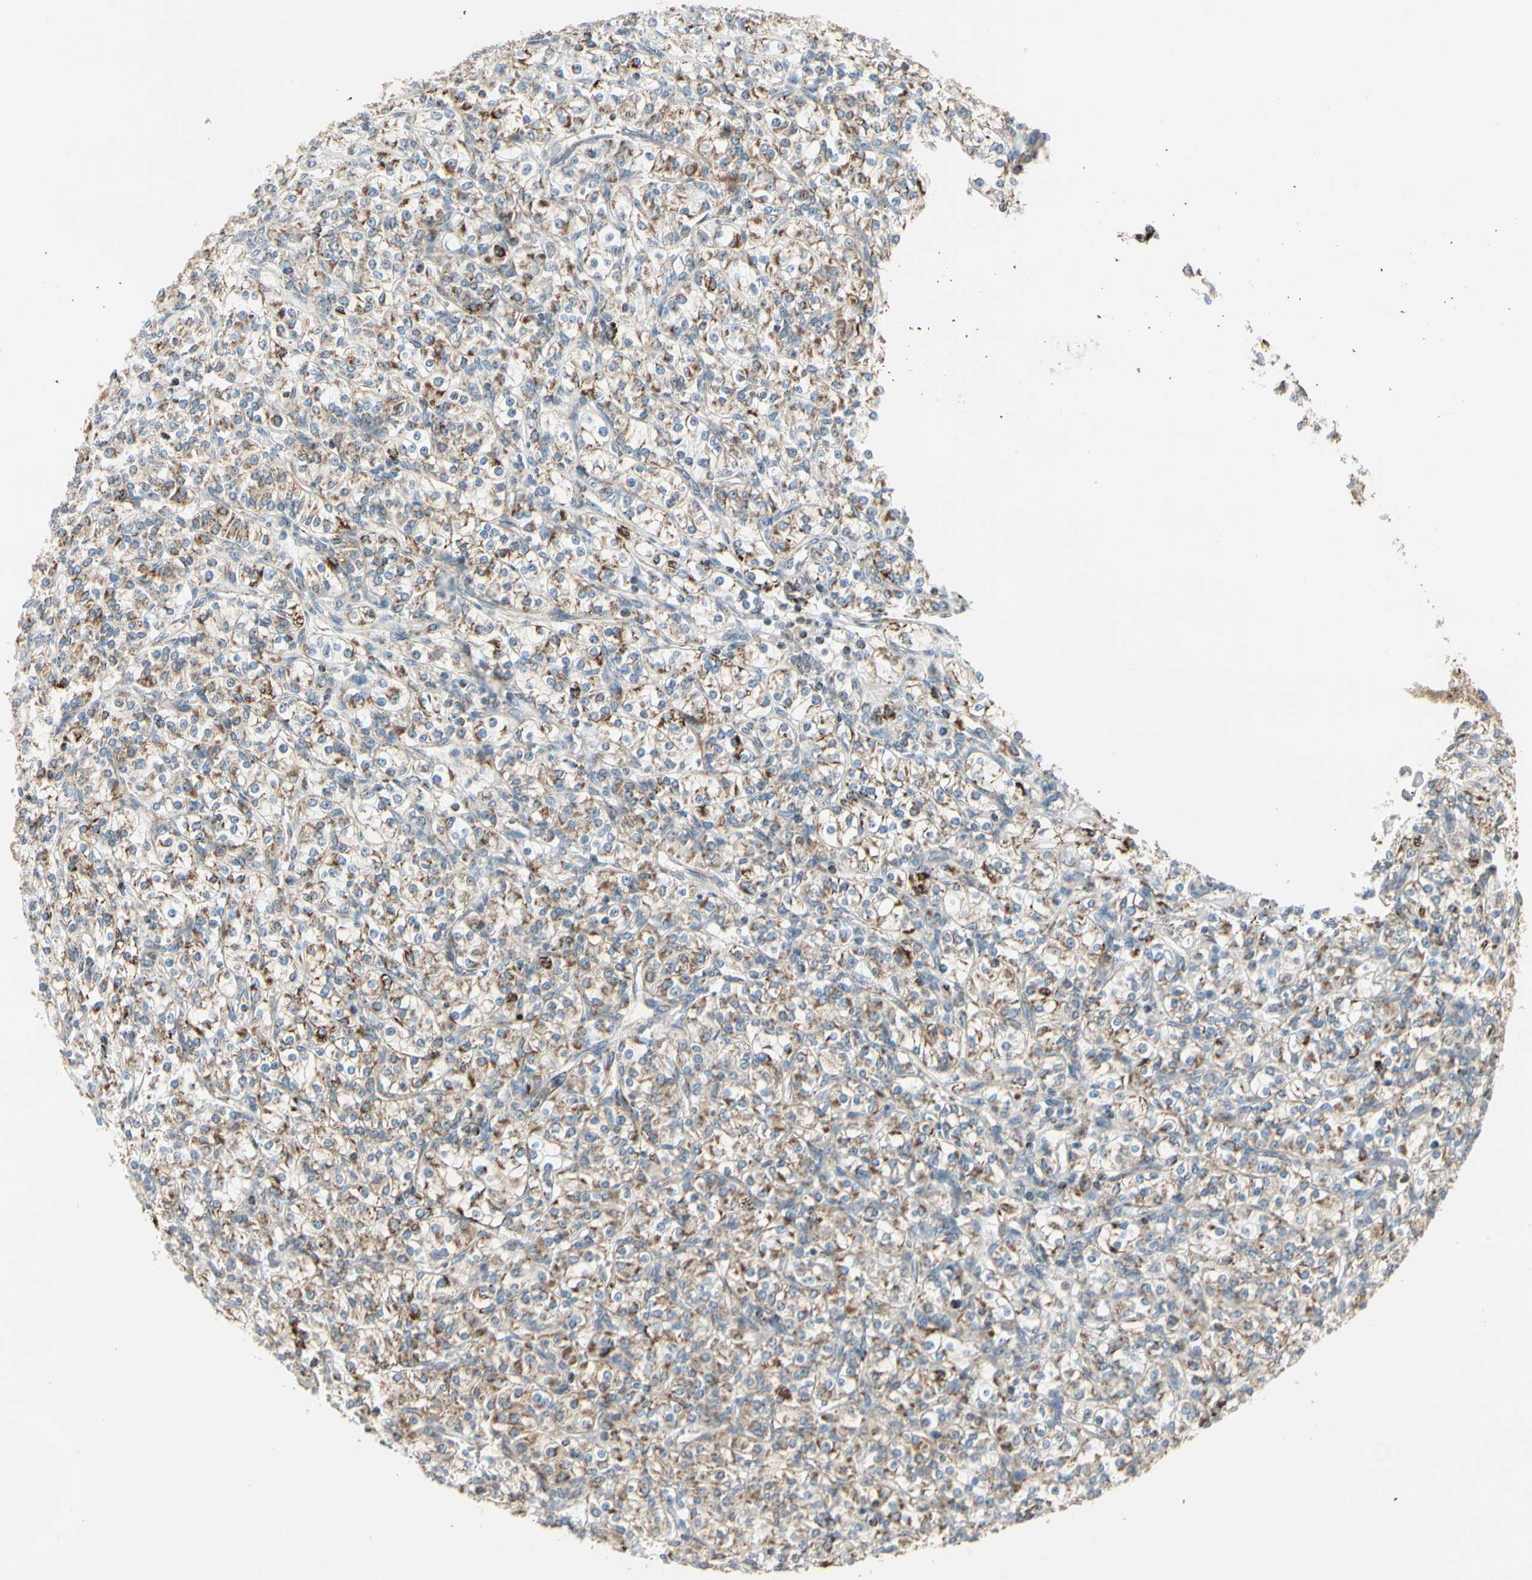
{"staining": {"intensity": "moderate", "quantity": "25%-75%", "location": "cytoplasmic/membranous"}, "tissue": "renal cancer", "cell_type": "Tumor cells", "image_type": "cancer", "snomed": [{"axis": "morphology", "description": "Adenocarcinoma, NOS"}, {"axis": "topography", "description": "Kidney"}], "caption": "Immunohistochemical staining of adenocarcinoma (renal) demonstrates moderate cytoplasmic/membranous protein positivity in about 25%-75% of tumor cells. Using DAB (3,3'-diaminobenzidine) (brown) and hematoxylin (blue) stains, captured at high magnification using brightfield microscopy.", "gene": "ANKS6", "patient": {"sex": "male", "age": 77}}